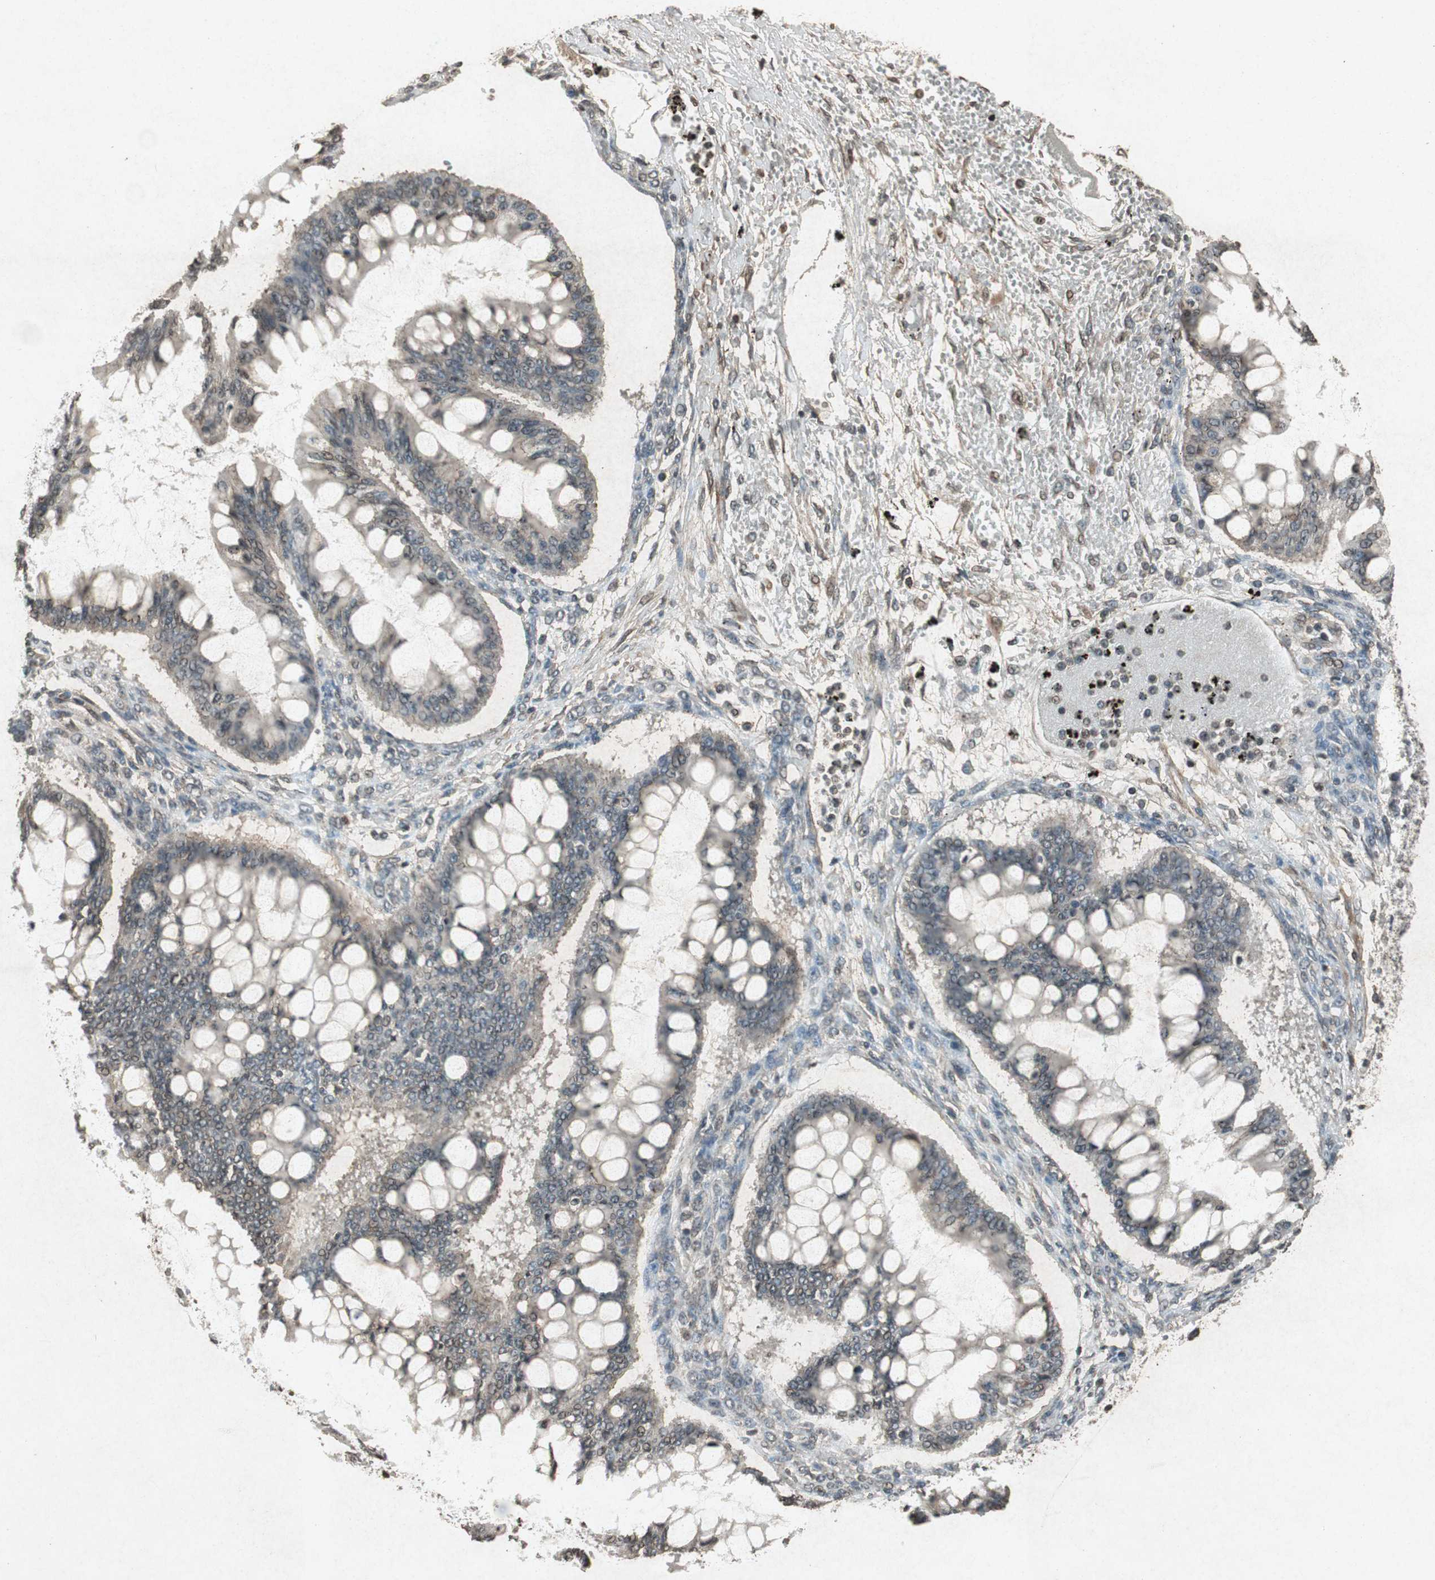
{"staining": {"intensity": "weak", "quantity": "25%-75%", "location": "nuclear"}, "tissue": "ovarian cancer", "cell_type": "Tumor cells", "image_type": "cancer", "snomed": [{"axis": "morphology", "description": "Cystadenocarcinoma, mucinous, NOS"}, {"axis": "topography", "description": "Ovary"}], "caption": "The image shows immunohistochemical staining of ovarian cancer (mucinous cystadenocarcinoma). There is weak nuclear staining is appreciated in about 25%-75% of tumor cells. (DAB = brown stain, brightfield microscopy at high magnification).", "gene": "PRKG1", "patient": {"sex": "female", "age": 73}}